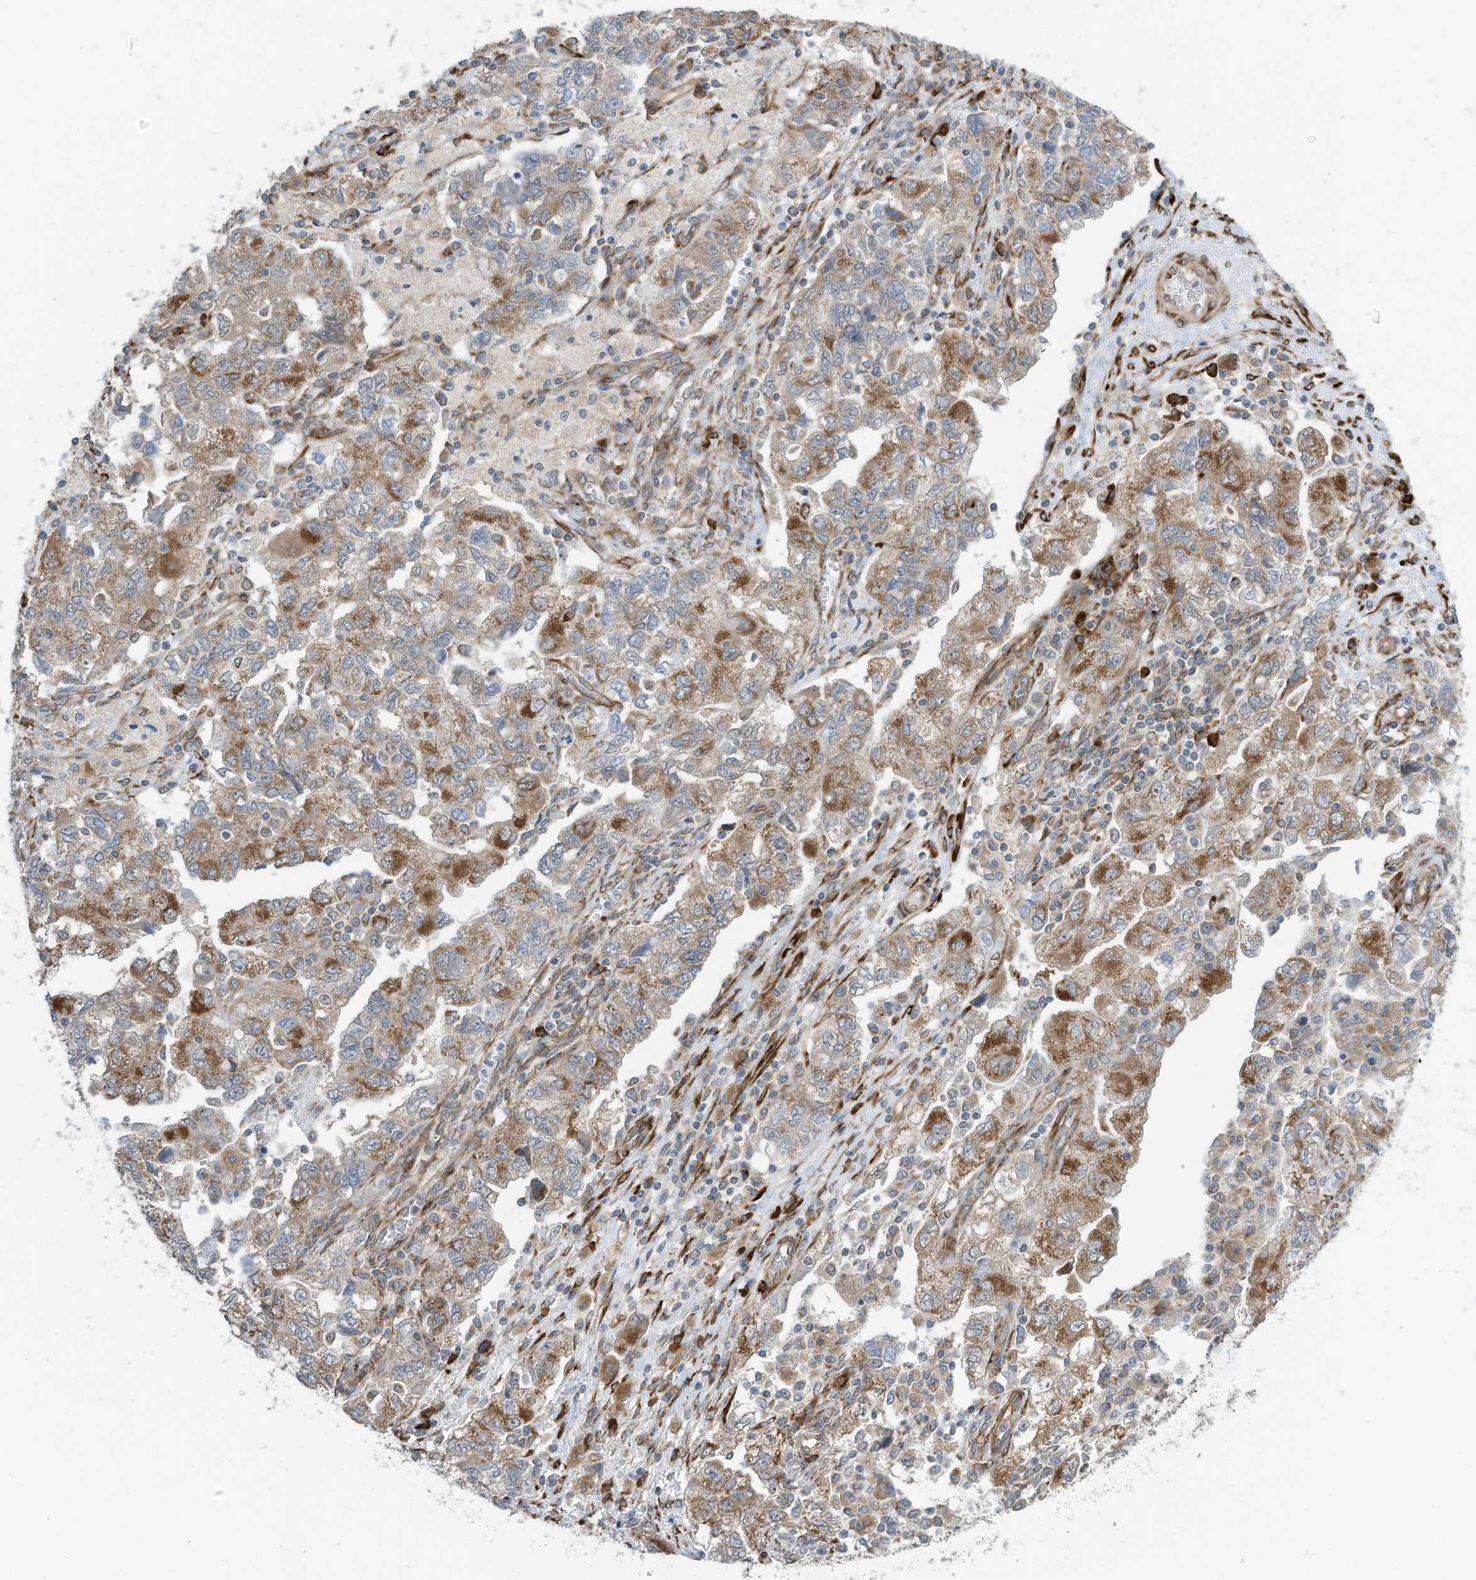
{"staining": {"intensity": "moderate", "quantity": ">75%", "location": "cytoplasmic/membranous"}, "tissue": "ovarian cancer", "cell_type": "Tumor cells", "image_type": "cancer", "snomed": [{"axis": "morphology", "description": "Carcinoma, NOS"}, {"axis": "morphology", "description": "Cystadenocarcinoma, serous, NOS"}, {"axis": "topography", "description": "Ovary"}], "caption": "Ovarian cancer was stained to show a protein in brown. There is medium levels of moderate cytoplasmic/membranous positivity in approximately >75% of tumor cells. The staining is performed using DAB (3,3'-diaminobenzidine) brown chromogen to label protein expression. The nuclei are counter-stained blue using hematoxylin.", "gene": "ZBTB45", "patient": {"sex": "female", "age": 69}}